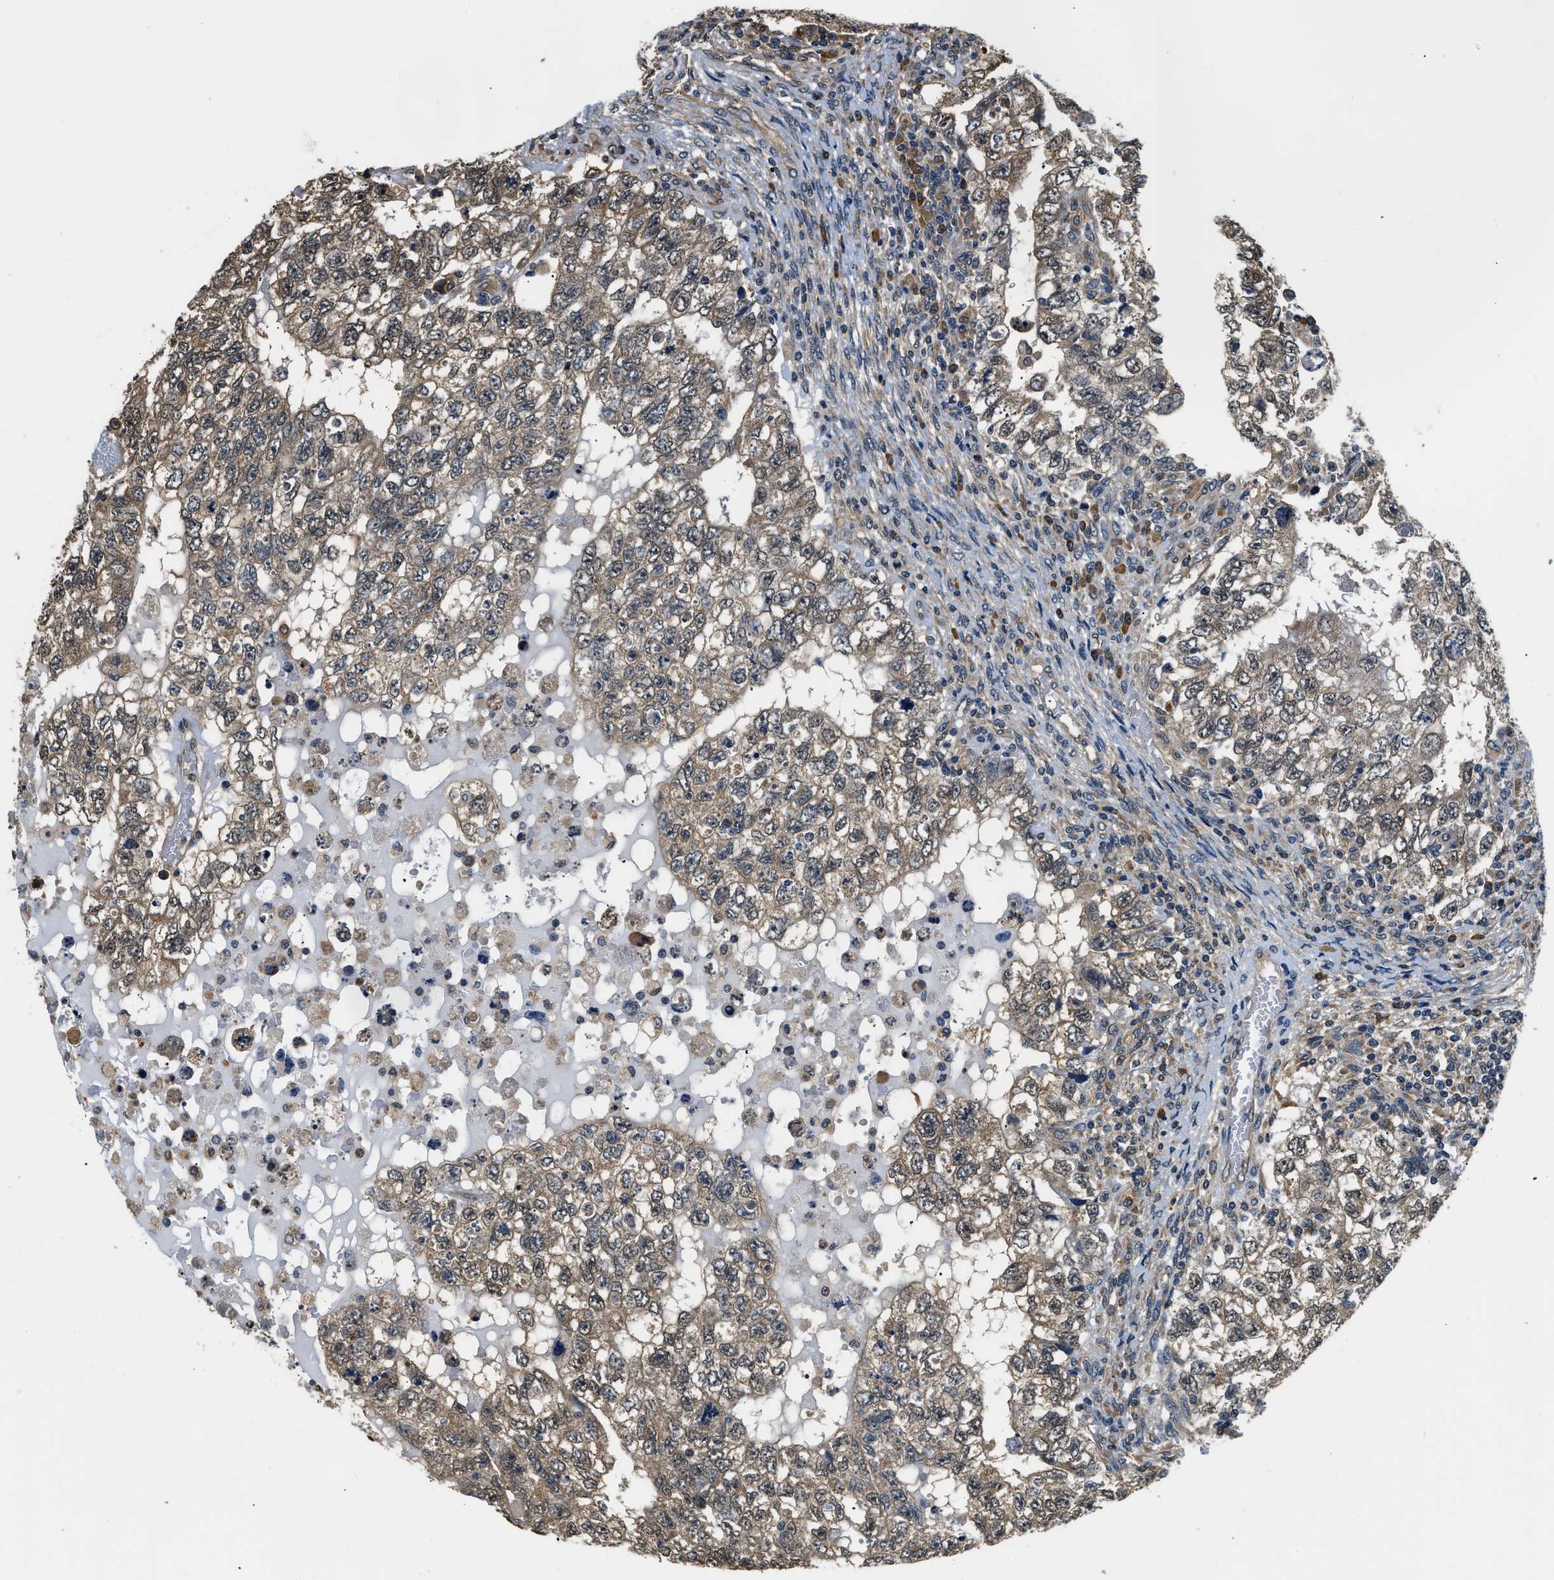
{"staining": {"intensity": "moderate", "quantity": ">75%", "location": "cytoplasmic/membranous"}, "tissue": "testis cancer", "cell_type": "Tumor cells", "image_type": "cancer", "snomed": [{"axis": "morphology", "description": "Carcinoma, Embryonal, NOS"}, {"axis": "topography", "description": "Testis"}], "caption": "IHC of human embryonal carcinoma (testis) reveals medium levels of moderate cytoplasmic/membranous staining in about >75% of tumor cells. (Brightfield microscopy of DAB IHC at high magnification).", "gene": "BCL7C", "patient": {"sex": "male", "age": 36}}